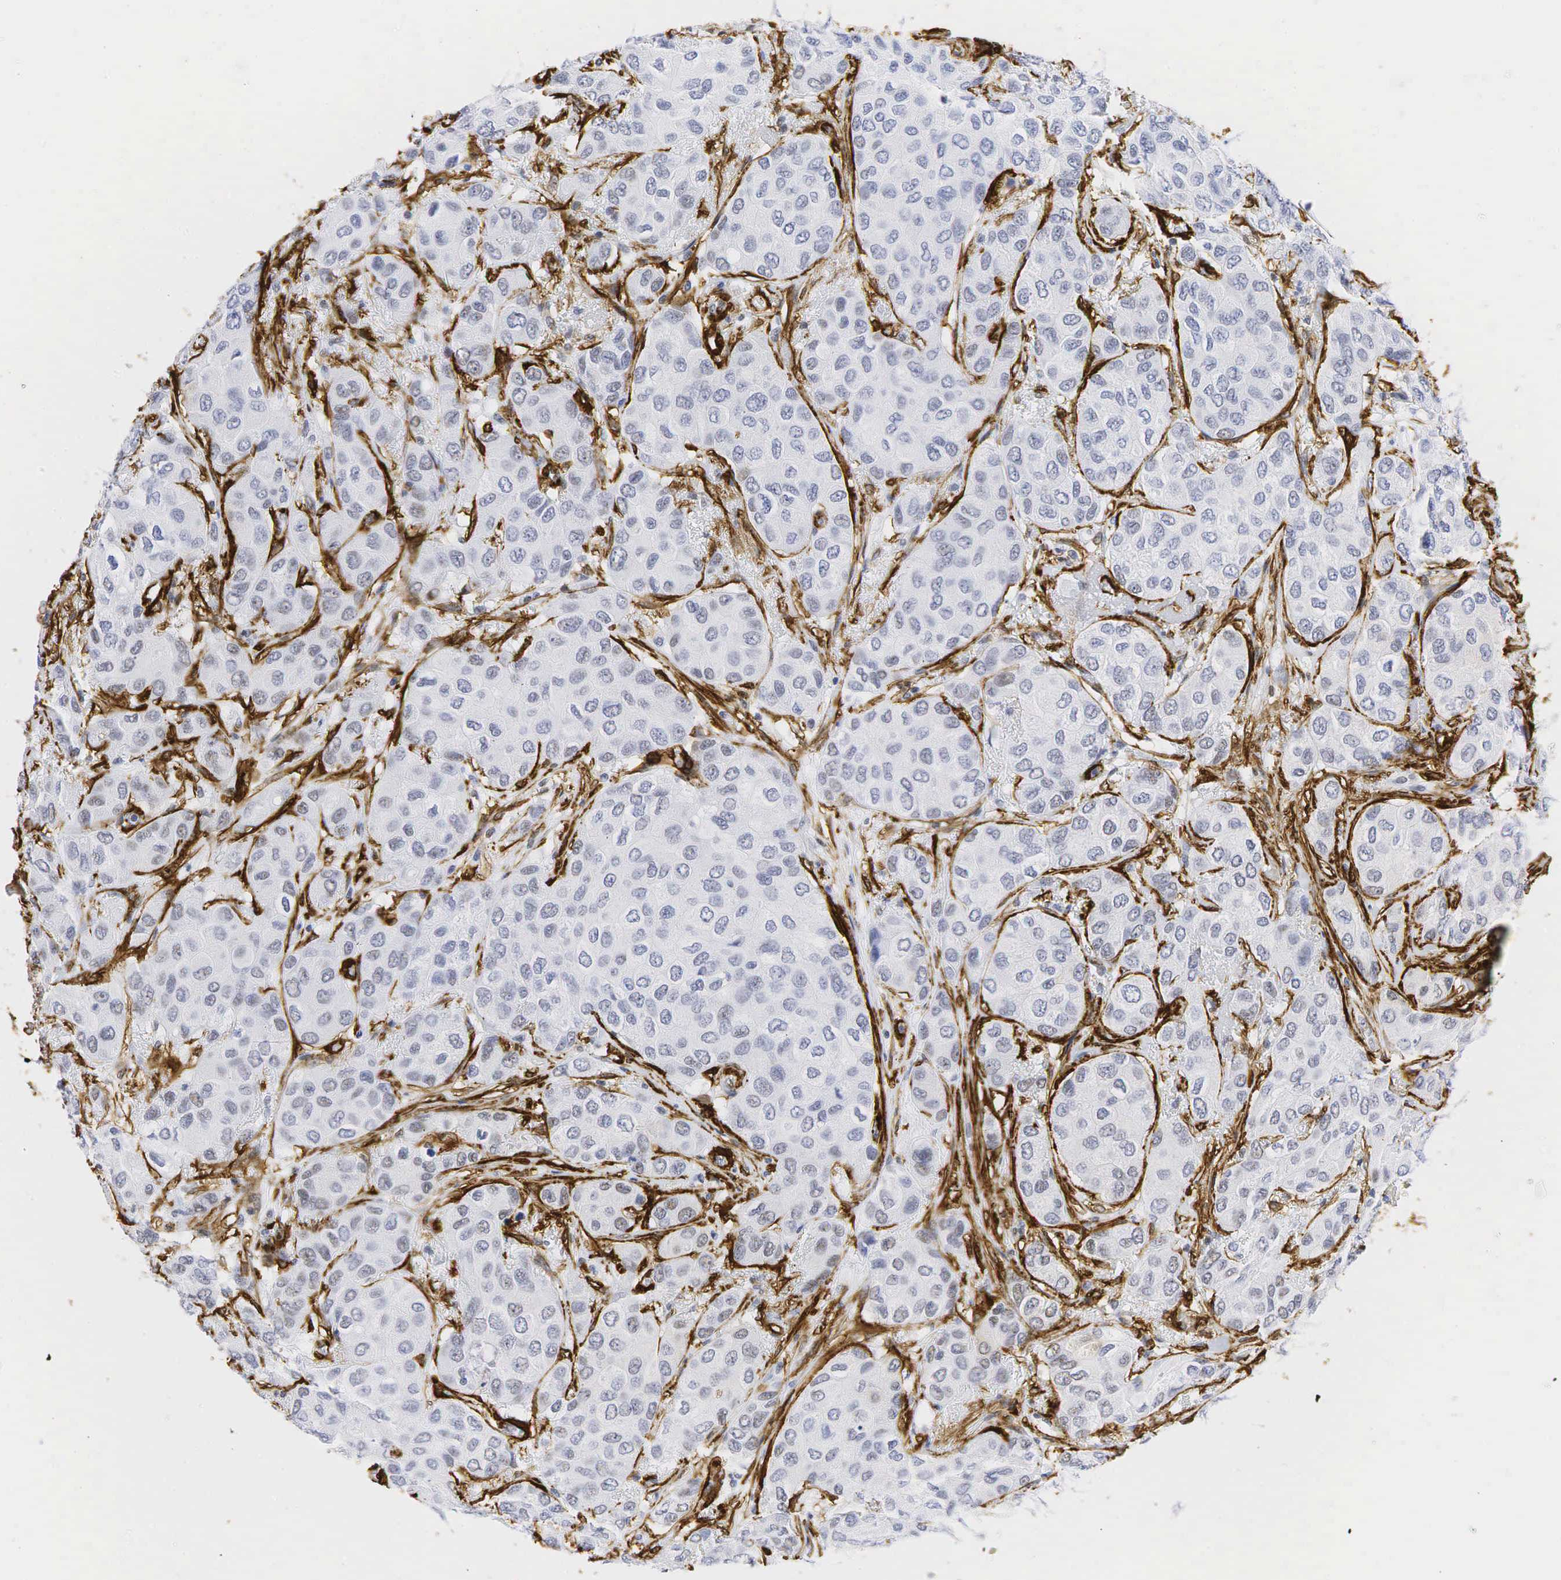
{"staining": {"intensity": "negative", "quantity": "none", "location": "none"}, "tissue": "breast cancer", "cell_type": "Tumor cells", "image_type": "cancer", "snomed": [{"axis": "morphology", "description": "Duct carcinoma"}, {"axis": "topography", "description": "Breast"}], "caption": "A micrograph of breast cancer (intraductal carcinoma) stained for a protein demonstrates no brown staining in tumor cells.", "gene": "ACTA2", "patient": {"sex": "female", "age": 68}}